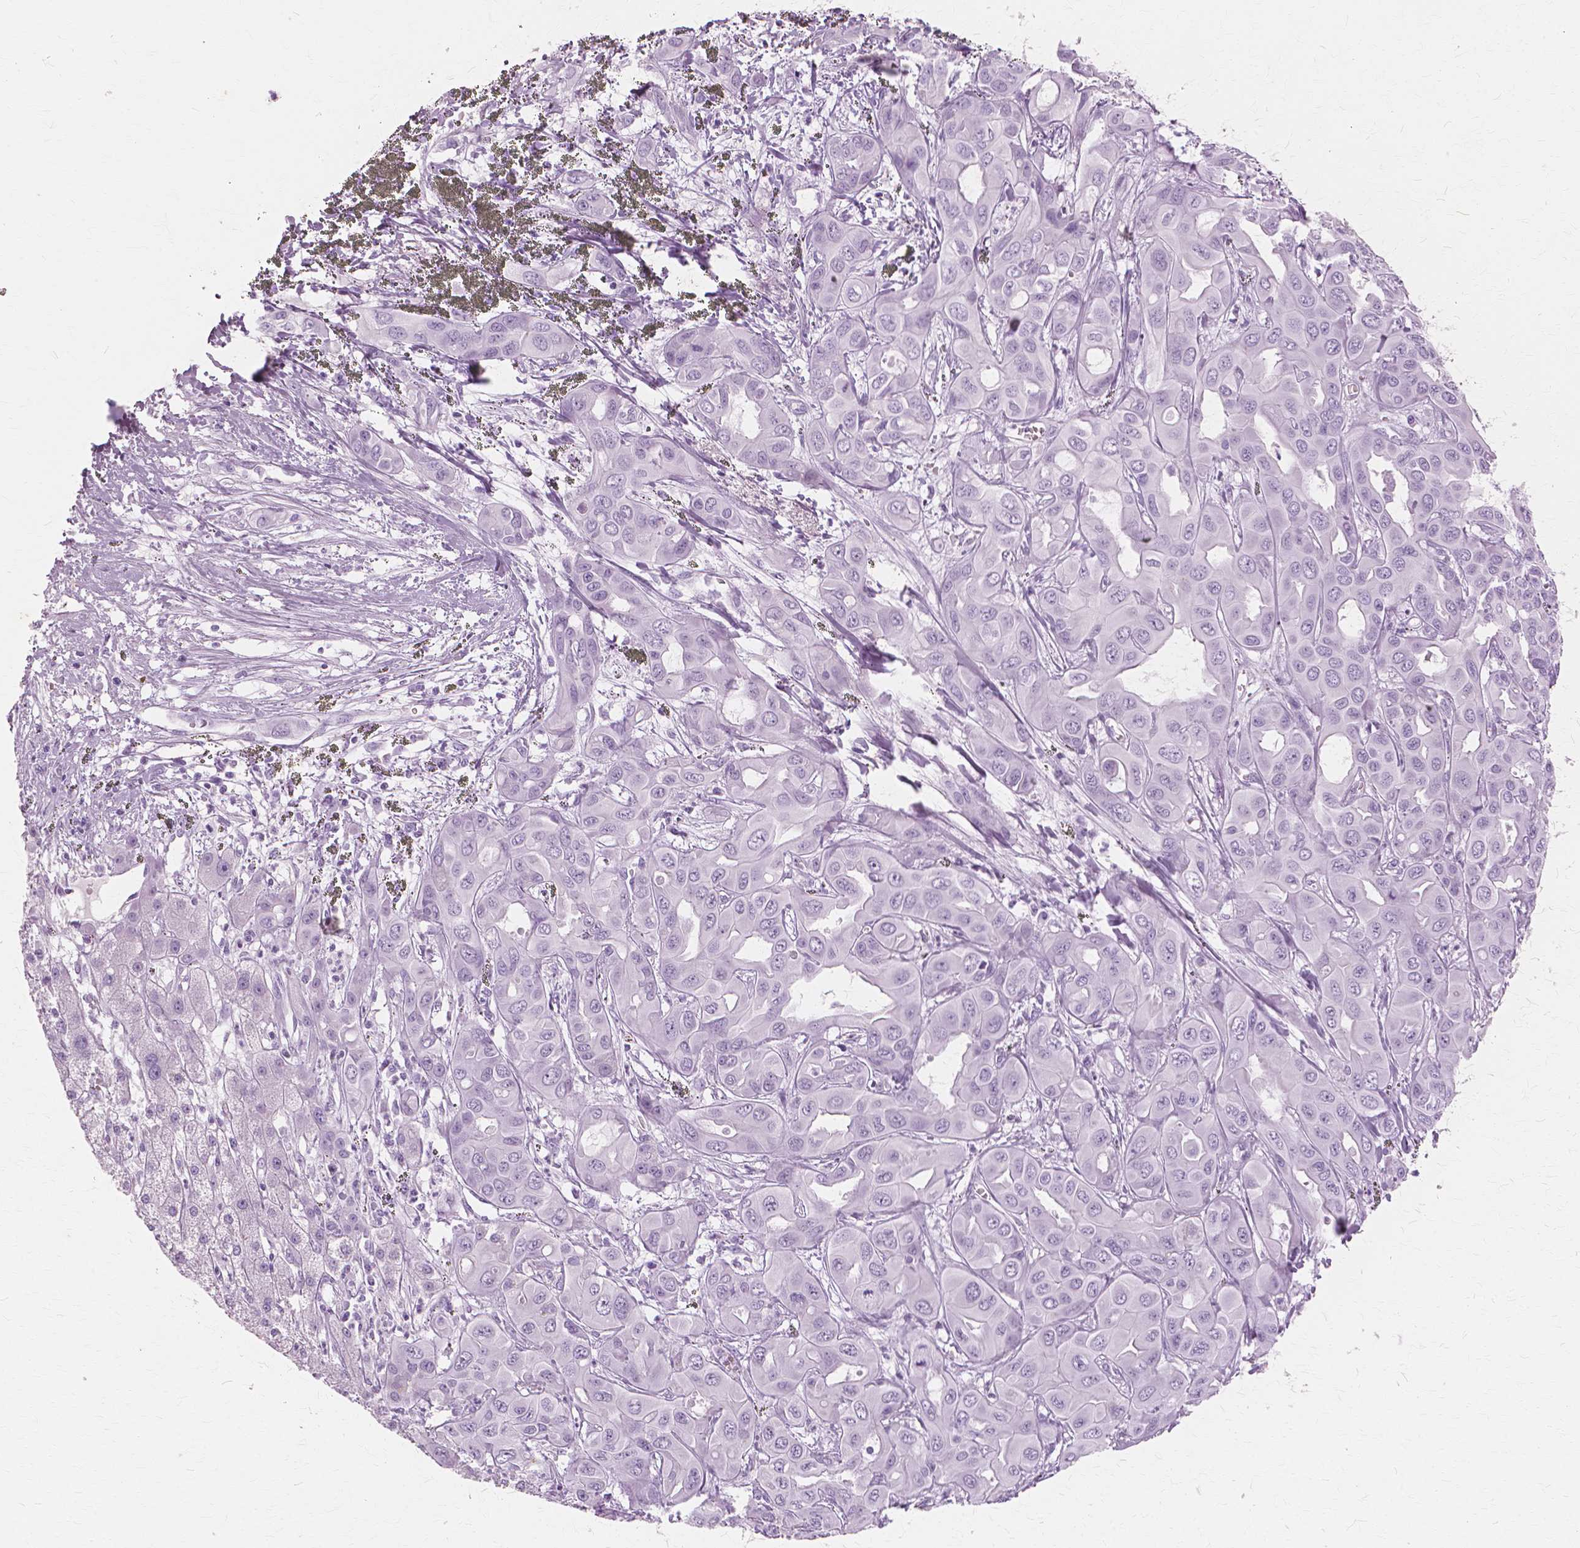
{"staining": {"intensity": "negative", "quantity": "none", "location": "none"}, "tissue": "liver cancer", "cell_type": "Tumor cells", "image_type": "cancer", "snomed": [{"axis": "morphology", "description": "Cholangiocarcinoma"}, {"axis": "topography", "description": "Liver"}], "caption": "A high-resolution image shows IHC staining of liver cancer, which displays no significant positivity in tumor cells.", "gene": "SFTPD", "patient": {"sex": "female", "age": 60}}